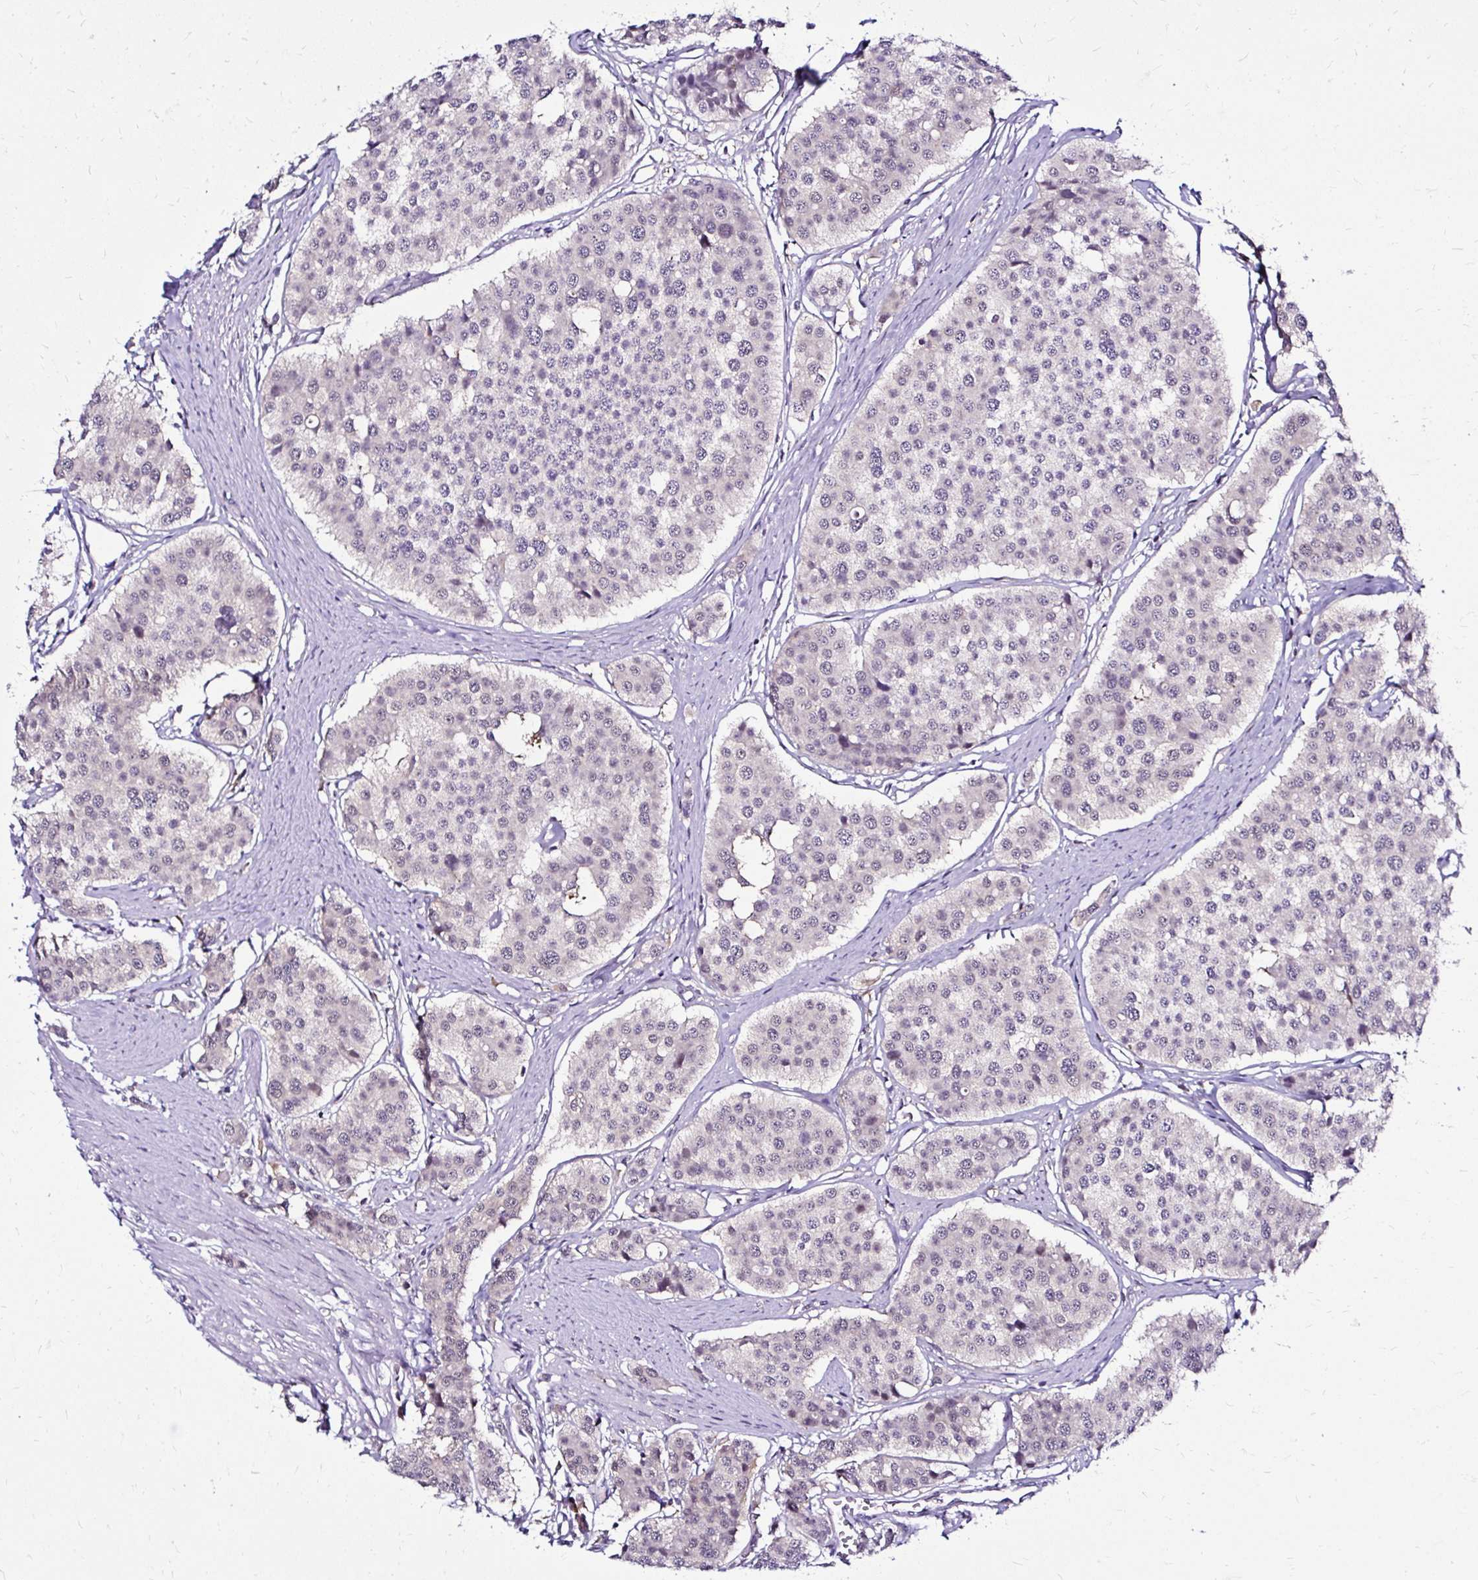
{"staining": {"intensity": "negative", "quantity": "none", "location": "none"}, "tissue": "carcinoid", "cell_type": "Tumor cells", "image_type": "cancer", "snomed": [{"axis": "morphology", "description": "Carcinoid, malignant, NOS"}, {"axis": "topography", "description": "Small intestine"}], "caption": "An immunohistochemistry (IHC) image of carcinoid is shown. There is no staining in tumor cells of carcinoid.", "gene": "PSMD3", "patient": {"sex": "male", "age": 60}}